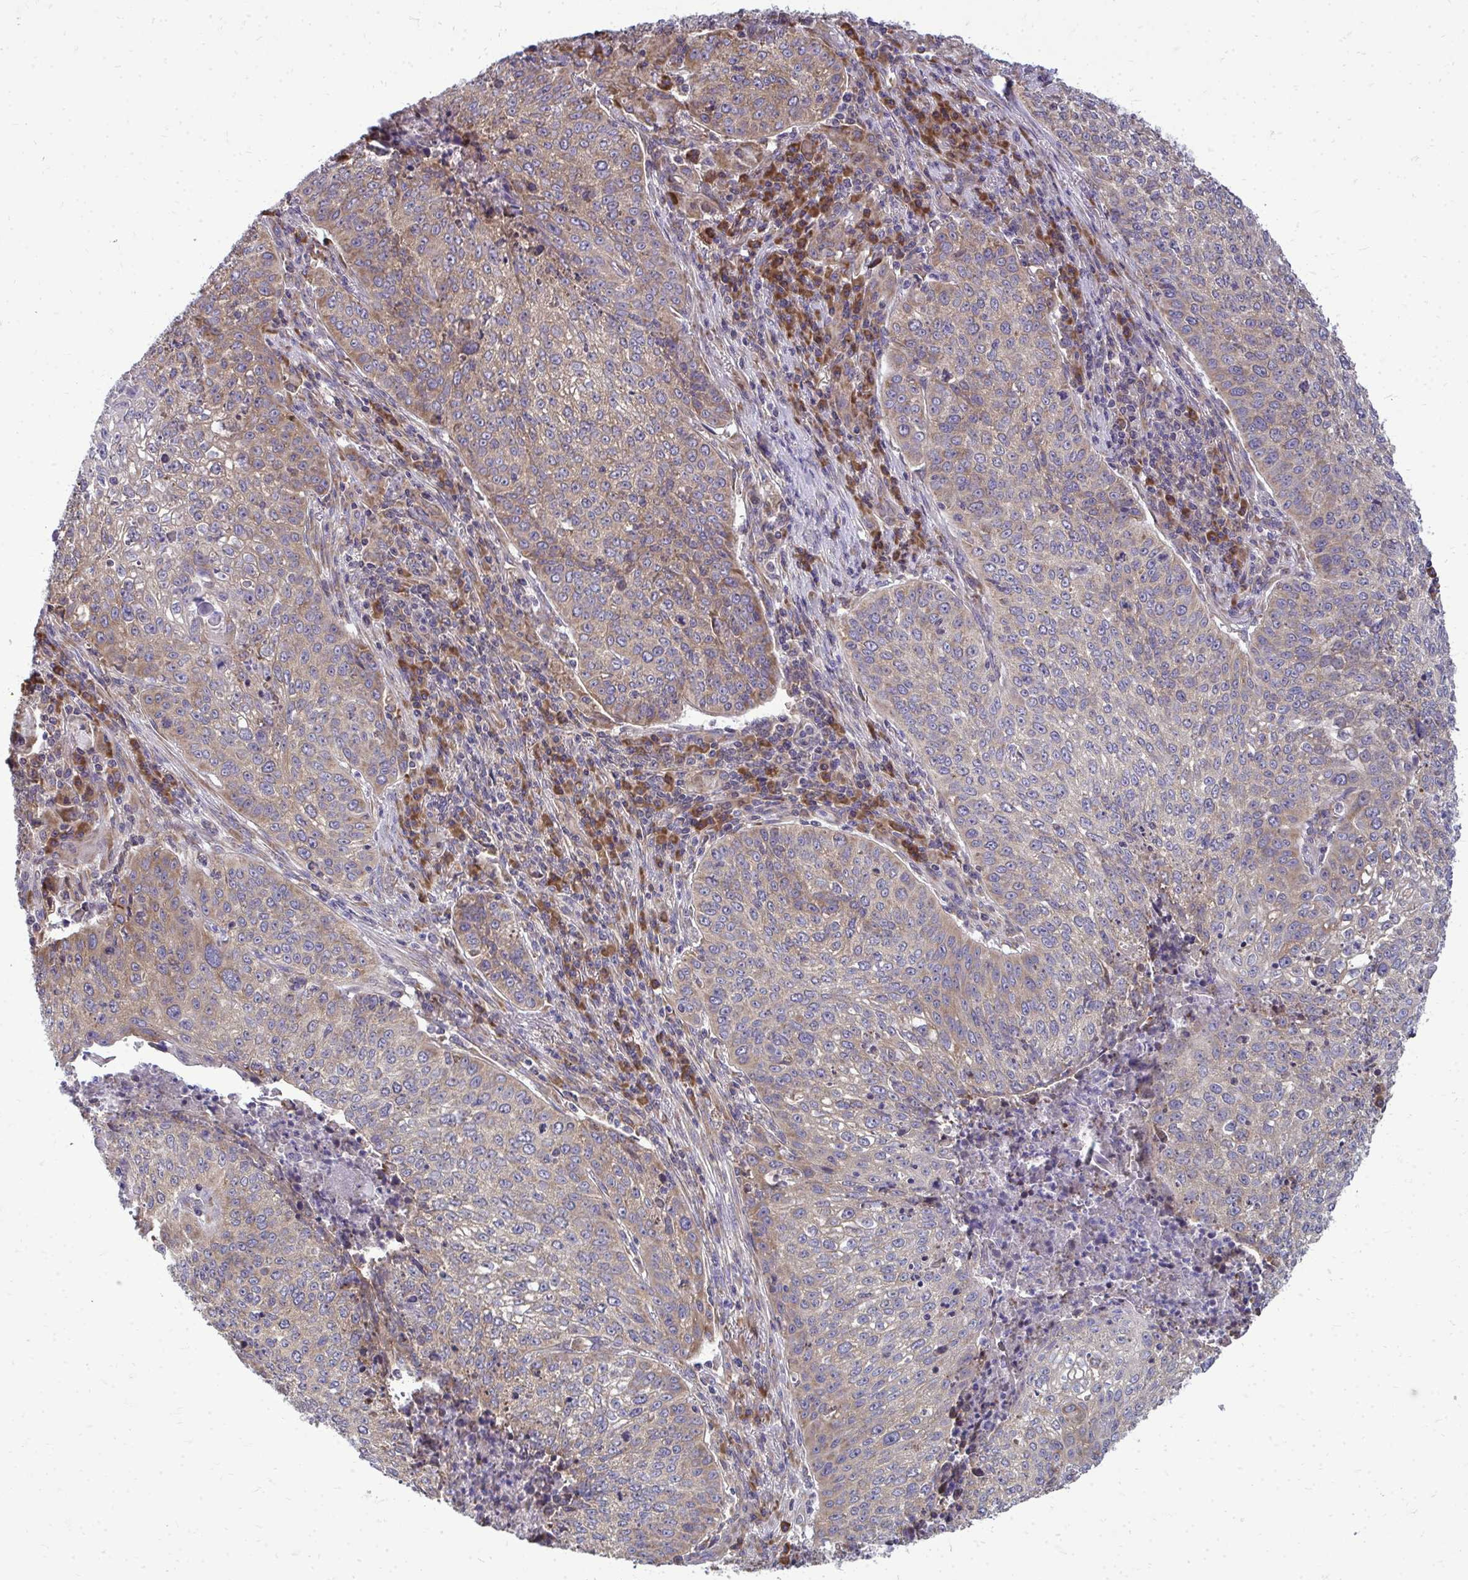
{"staining": {"intensity": "moderate", "quantity": "25%-75%", "location": "cytoplasmic/membranous"}, "tissue": "lung cancer", "cell_type": "Tumor cells", "image_type": "cancer", "snomed": [{"axis": "morphology", "description": "Squamous cell carcinoma, NOS"}, {"axis": "topography", "description": "Lung"}], "caption": "About 25%-75% of tumor cells in human lung squamous cell carcinoma reveal moderate cytoplasmic/membranous protein staining as visualized by brown immunohistochemical staining.", "gene": "RPLP2", "patient": {"sex": "male", "age": 63}}